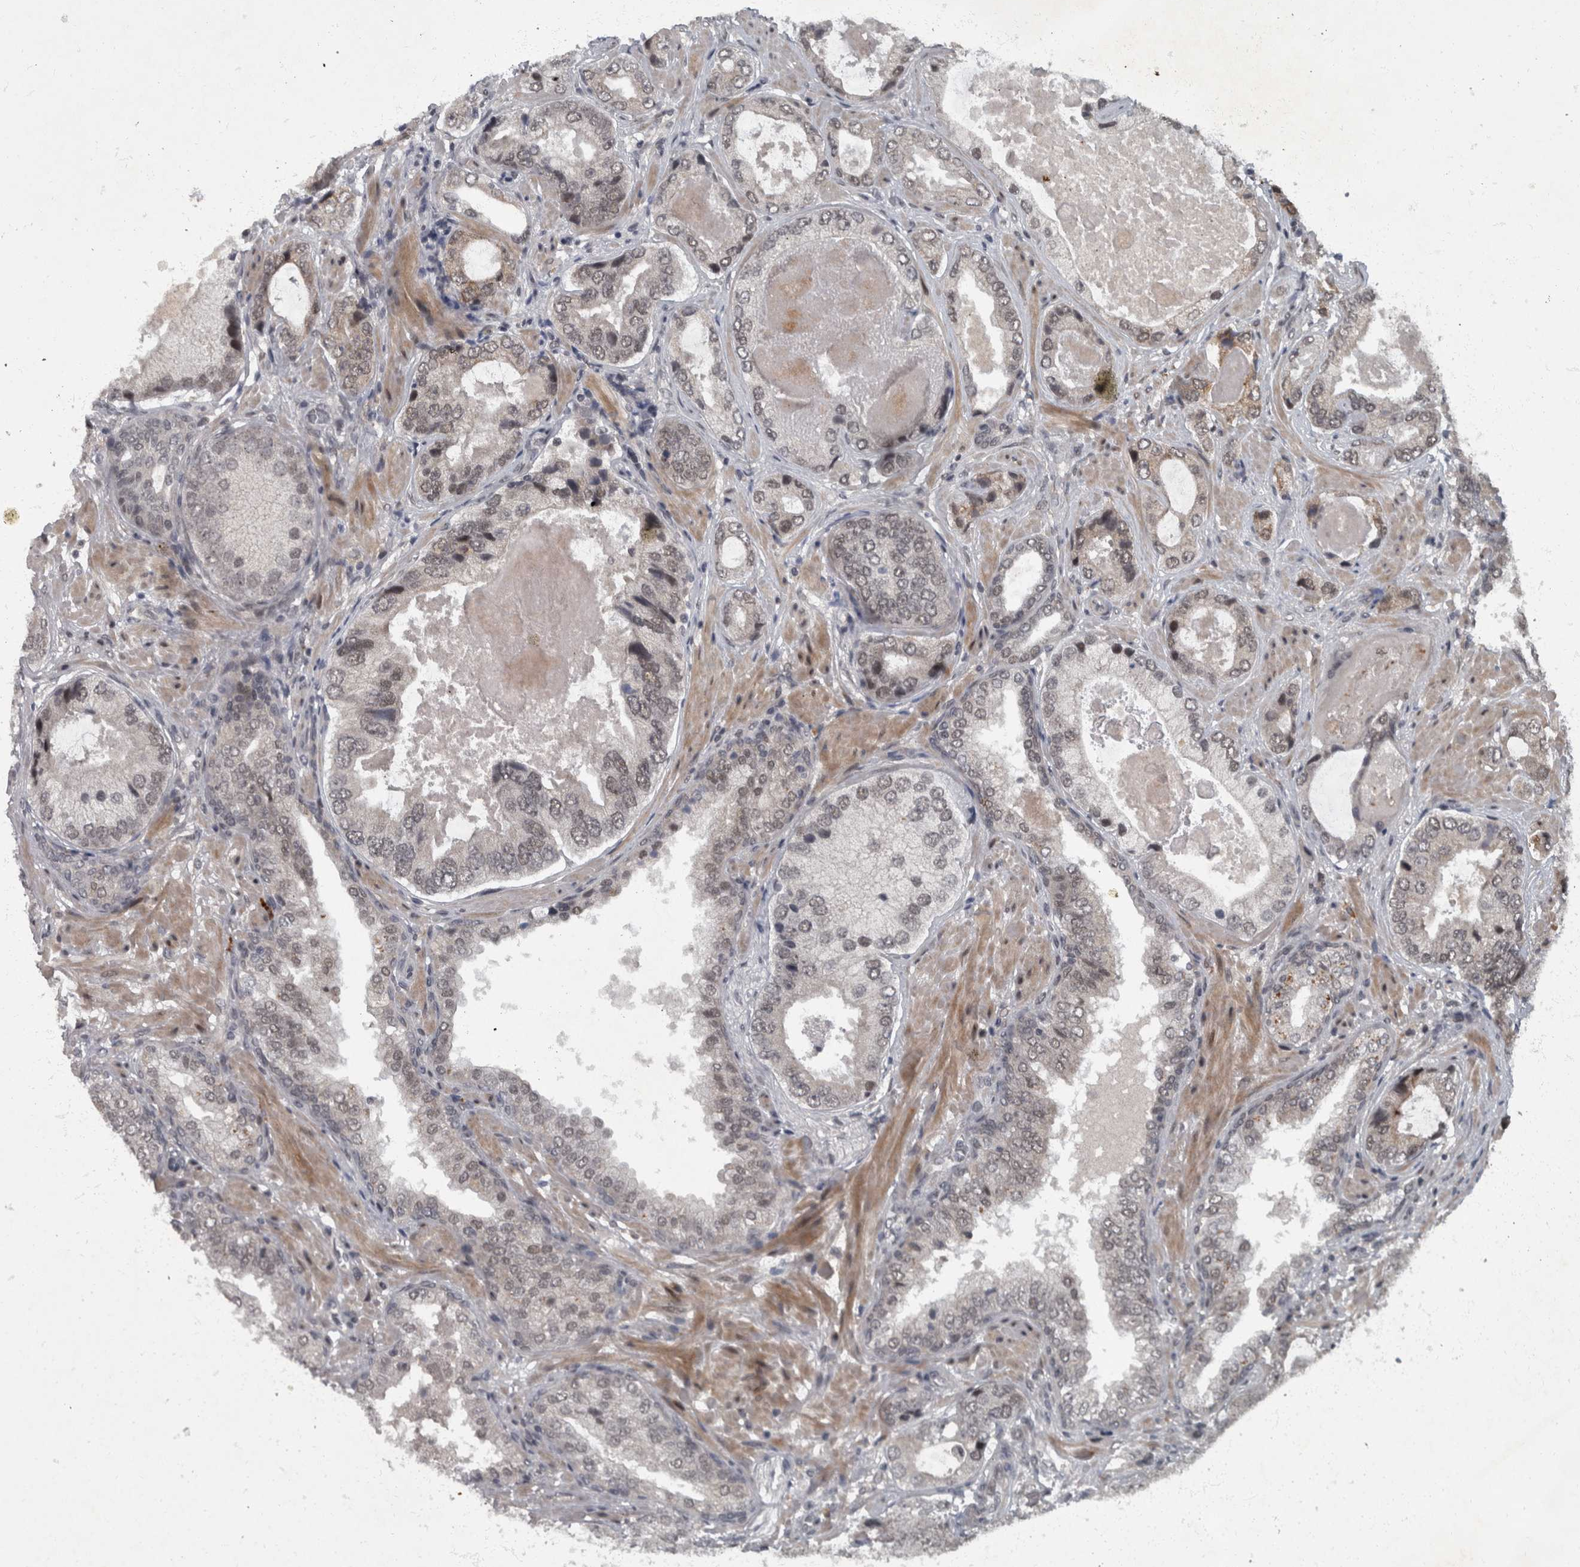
{"staining": {"intensity": "weak", "quantity": "25%-75%", "location": "nuclear"}, "tissue": "prostate cancer", "cell_type": "Tumor cells", "image_type": "cancer", "snomed": [{"axis": "morphology", "description": "Normal tissue, NOS"}, {"axis": "morphology", "description": "Adenocarcinoma, High grade"}, {"axis": "topography", "description": "Prostate"}, {"axis": "topography", "description": "Peripheral nerve tissue"}], "caption": "Brown immunohistochemical staining in prostate adenocarcinoma (high-grade) exhibits weak nuclear staining in about 25%-75% of tumor cells.", "gene": "WDR33", "patient": {"sex": "male", "age": 59}}